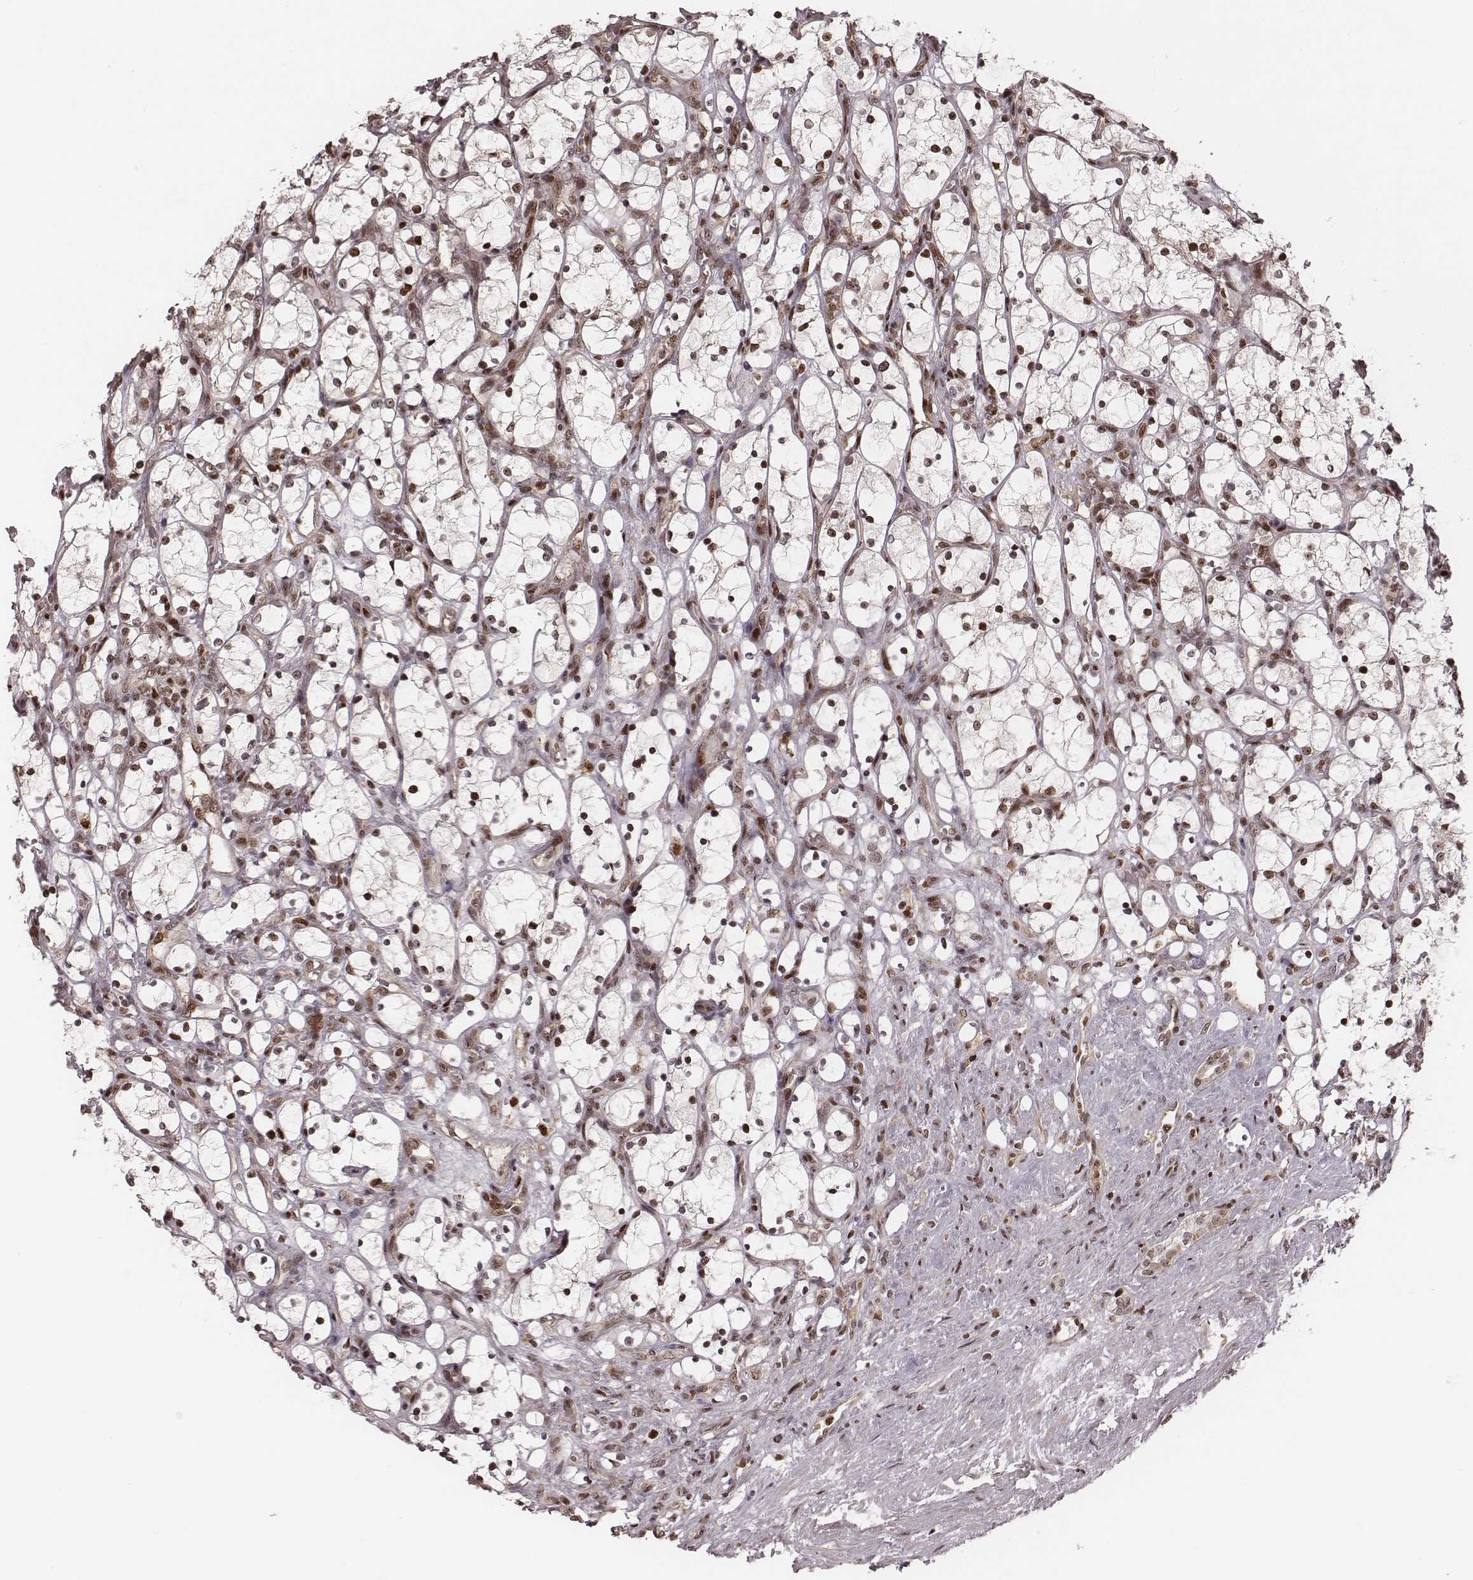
{"staining": {"intensity": "weak", "quantity": "25%-75%", "location": "nuclear"}, "tissue": "renal cancer", "cell_type": "Tumor cells", "image_type": "cancer", "snomed": [{"axis": "morphology", "description": "Adenocarcinoma, NOS"}, {"axis": "topography", "description": "Kidney"}], "caption": "This is an image of immunohistochemistry staining of adenocarcinoma (renal), which shows weak staining in the nuclear of tumor cells.", "gene": "VRK3", "patient": {"sex": "female", "age": 69}}